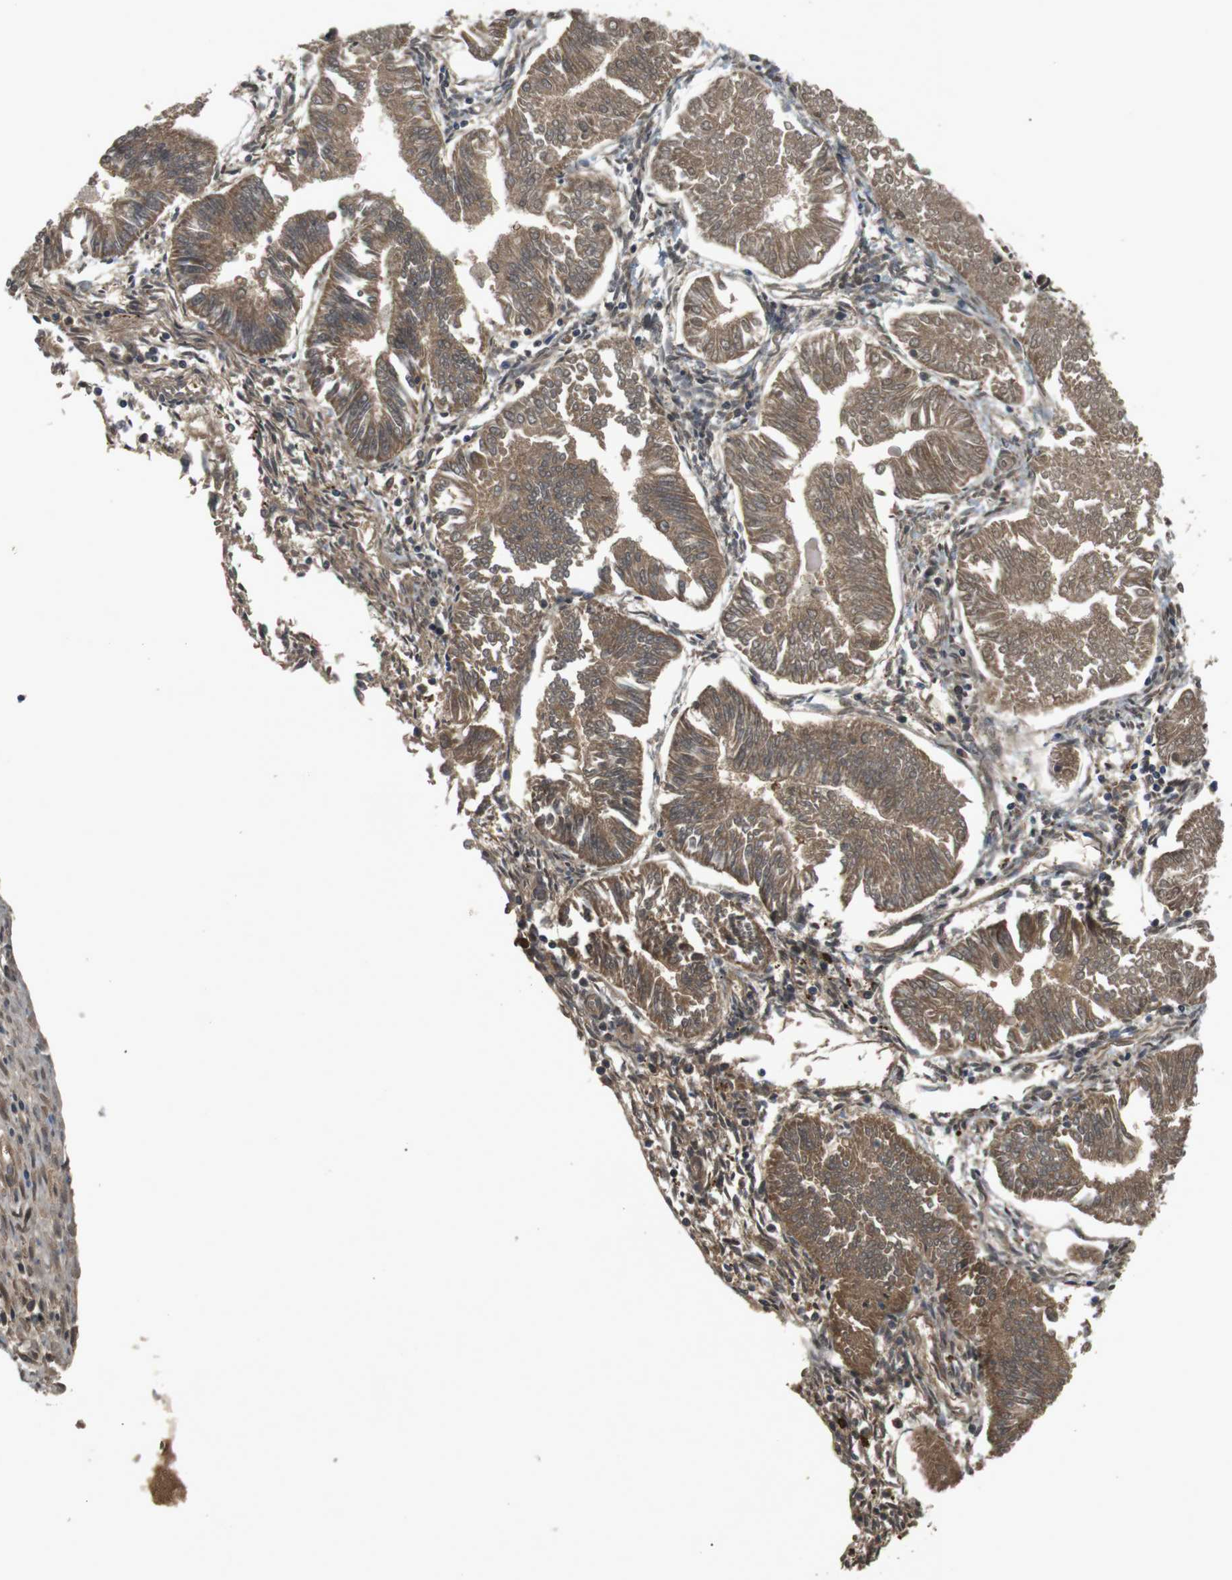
{"staining": {"intensity": "moderate", "quantity": ">75%", "location": "cytoplasmic/membranous,nuclear"}, "tissue": "endometrial cancer", "cell_type": "Tumor cells", "image_type": "cancer", "snomed": [{"axis": "morphology", "description": "Adenocarcinoma, NOS"}, {"axis": "topography", "description": "Endometrium"}], "caption": "Protein positivity by immunohistochemistry exhibits moderate cytoplasmic/membranous and nuclear staining in approximately >75% of tumor cells in endometrial adenocarcinoma.", "gene": "NFKBIE", "patient": {"sex": "female", "age": 53}}